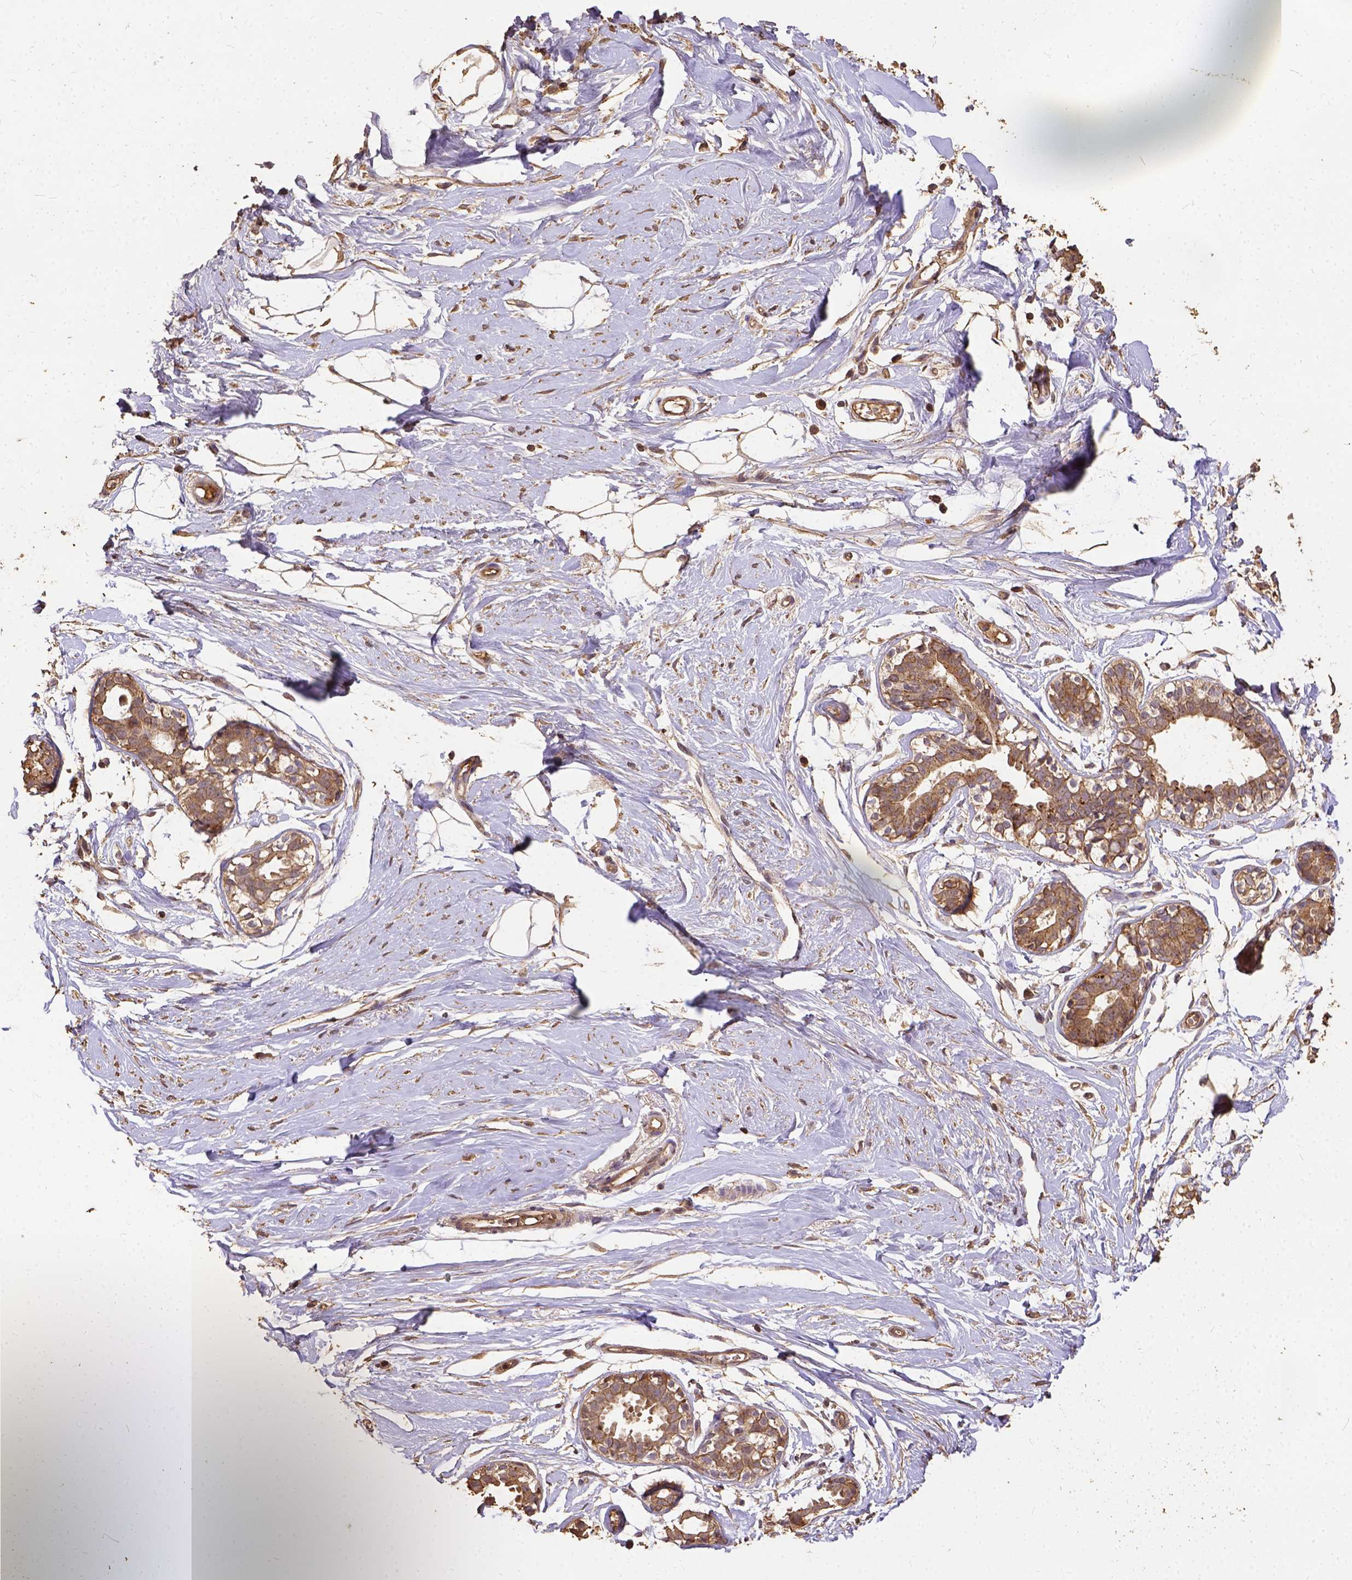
{"staining": {"intensity": "weak", "quantity": ">75%", "location": "cytoplasmic/membranous"}, "tissue": "breast", "cell_type": "Adipocytes", "image_type": "normal", "snomed": [{"axis": "morphology", "description": "Normal tissue, NOS"}, {"axis": "topography", "description": "Breast"}], "caption": "Adipocytes display low levels of weak cytoplasmic/membranous positivity in approximately >75% of cells in normal human breast. (IHC, brightfield microscopy, high magnification).", "gene": "ATP1B3", "patient": {"sex": "female", "age": 49}}